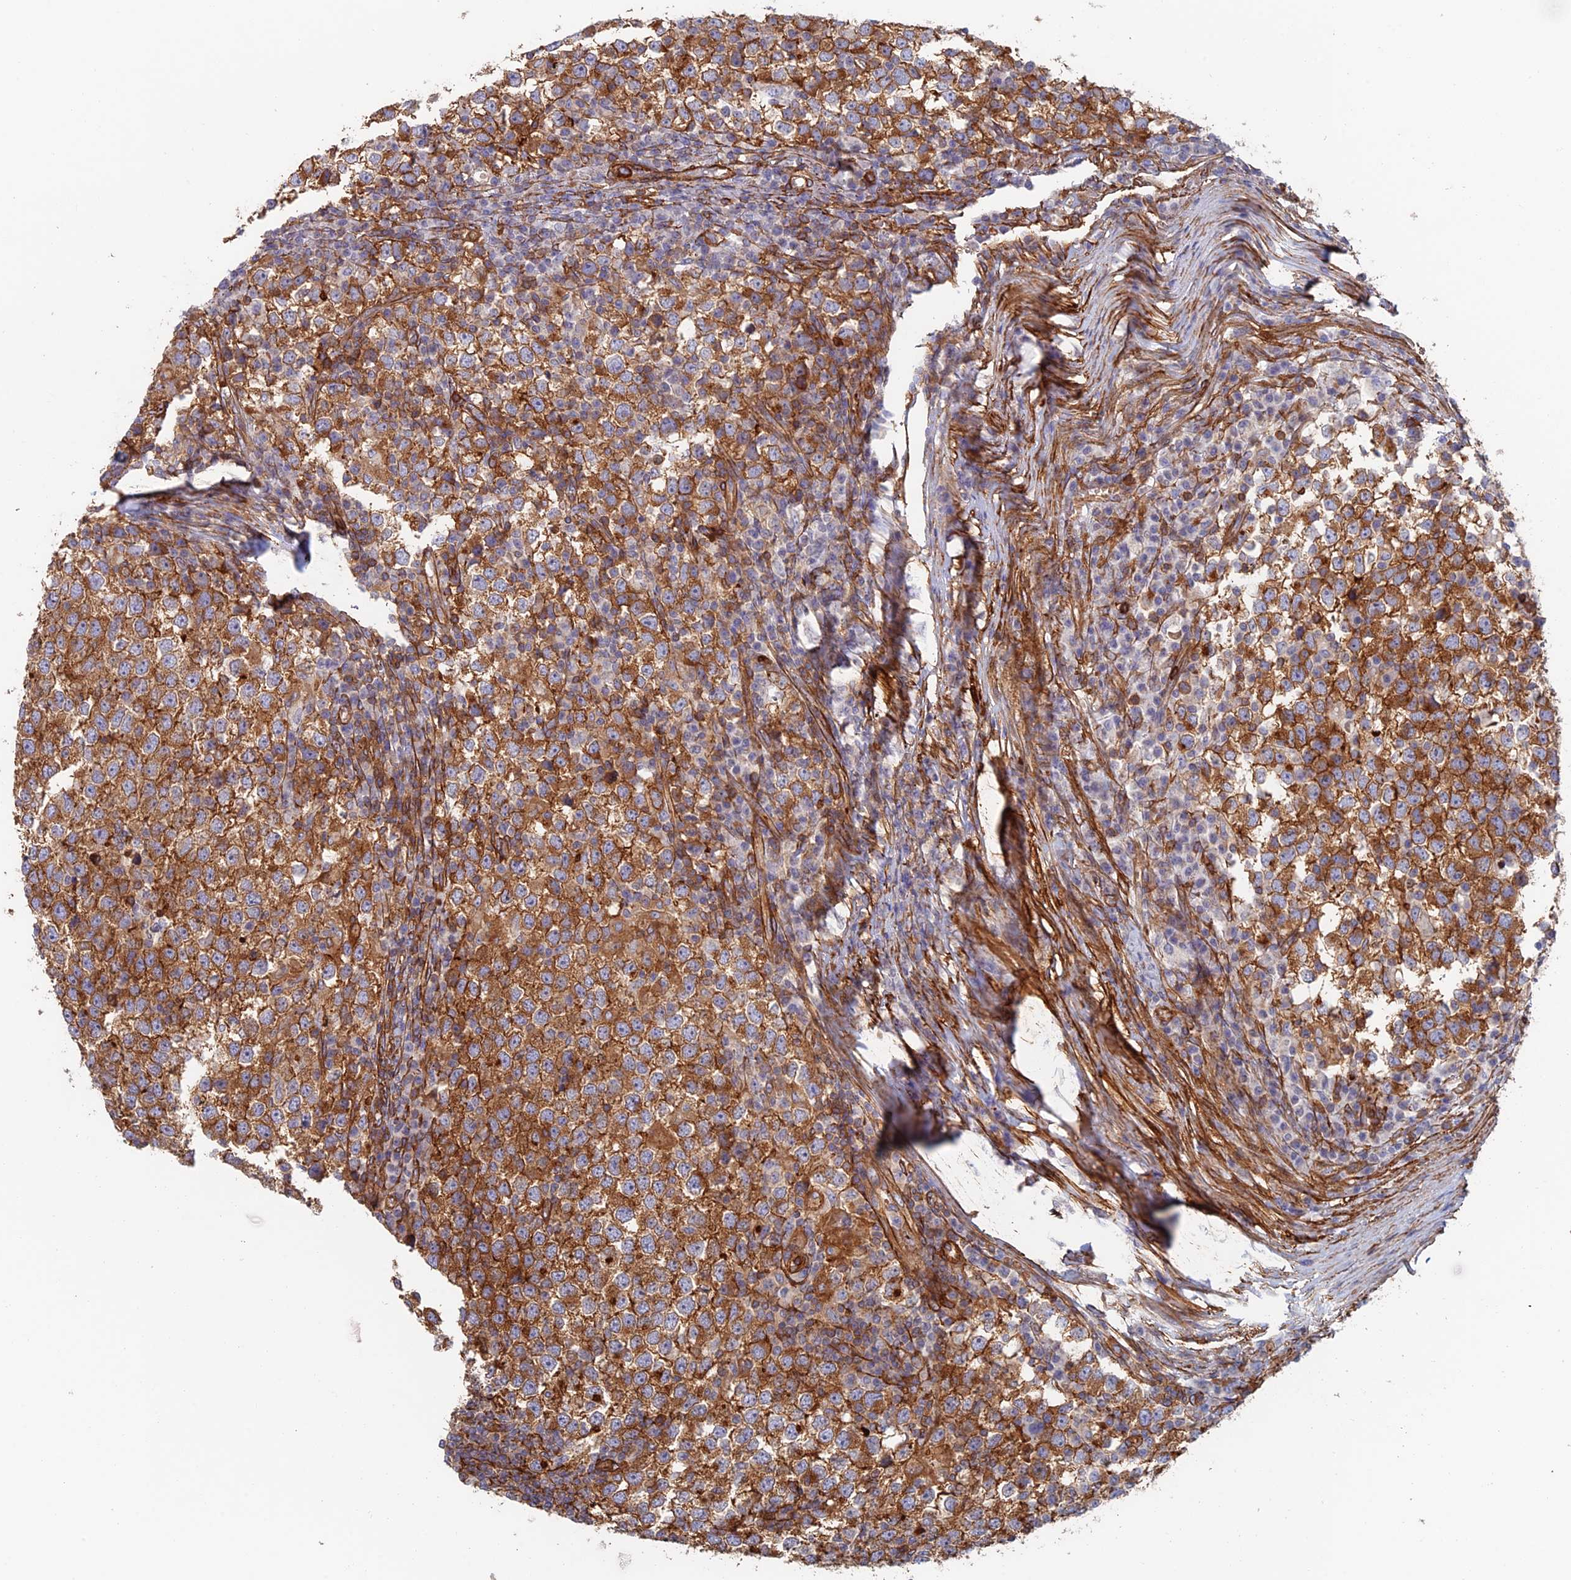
{"staining": {"intensity": "strong", "quantity": ">75%", "location": "cytoplasmic/membranous"}, "tissue": "testis cancer", "cell_type": "Tumor cells", "image_type": "cancer", "snomed": [{"axis": "morphology", "description": "Seminoma, NOS"}, {"axis": "topography", "description": "Testis"}], "caption": "Immunohistochemistry (IHC) of seminoma (testis) exhibits high levels of strong cytoplasmic/membranous expression in approximately >75% of tumor cells.", "gene": "PAK4", "patient": {"sex": "male", "age": 65}}